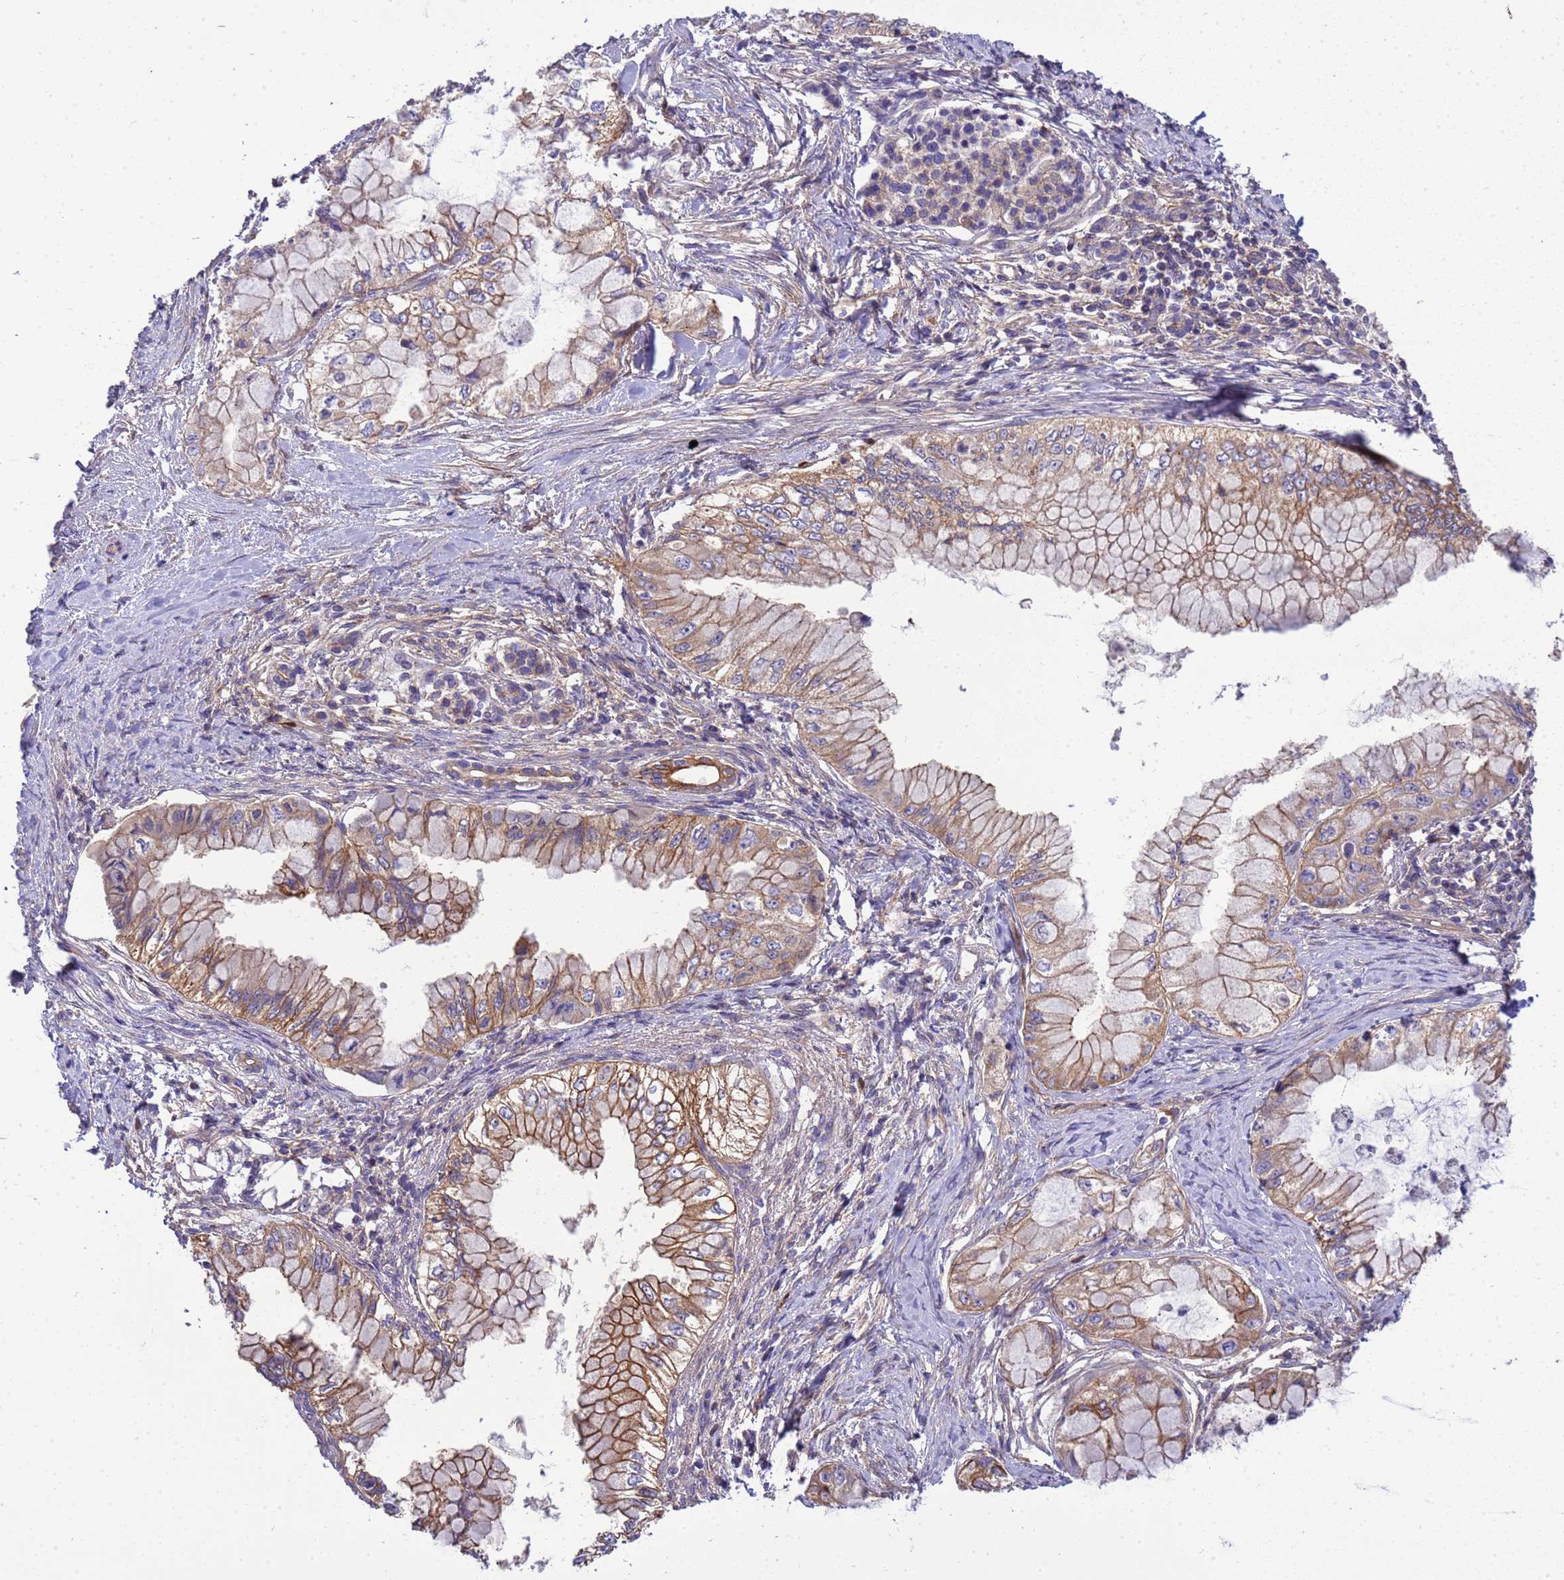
{"staining": {"intensity": "moderate", "quantity": "25%-75%", "location": "cytoplasmic/membranous"}, "tissue": "pancreatic cancer", "cell_type": "Tumor cells", "image_type": "cancer", "snomed": [{"axis": "morphology", "description": "Adenocarcinoma, NOS"}, {"axis": "topography", "description": "Pancreas"}], "caption": "A medium amount of moderate cytoplasmic/membranous expression is identified in about 25%-75% of tumor cells in pancreatic adenocarcinoma tissue.", "gene": "SMCO3", "patient": {"sex": "male", "age": 48}}